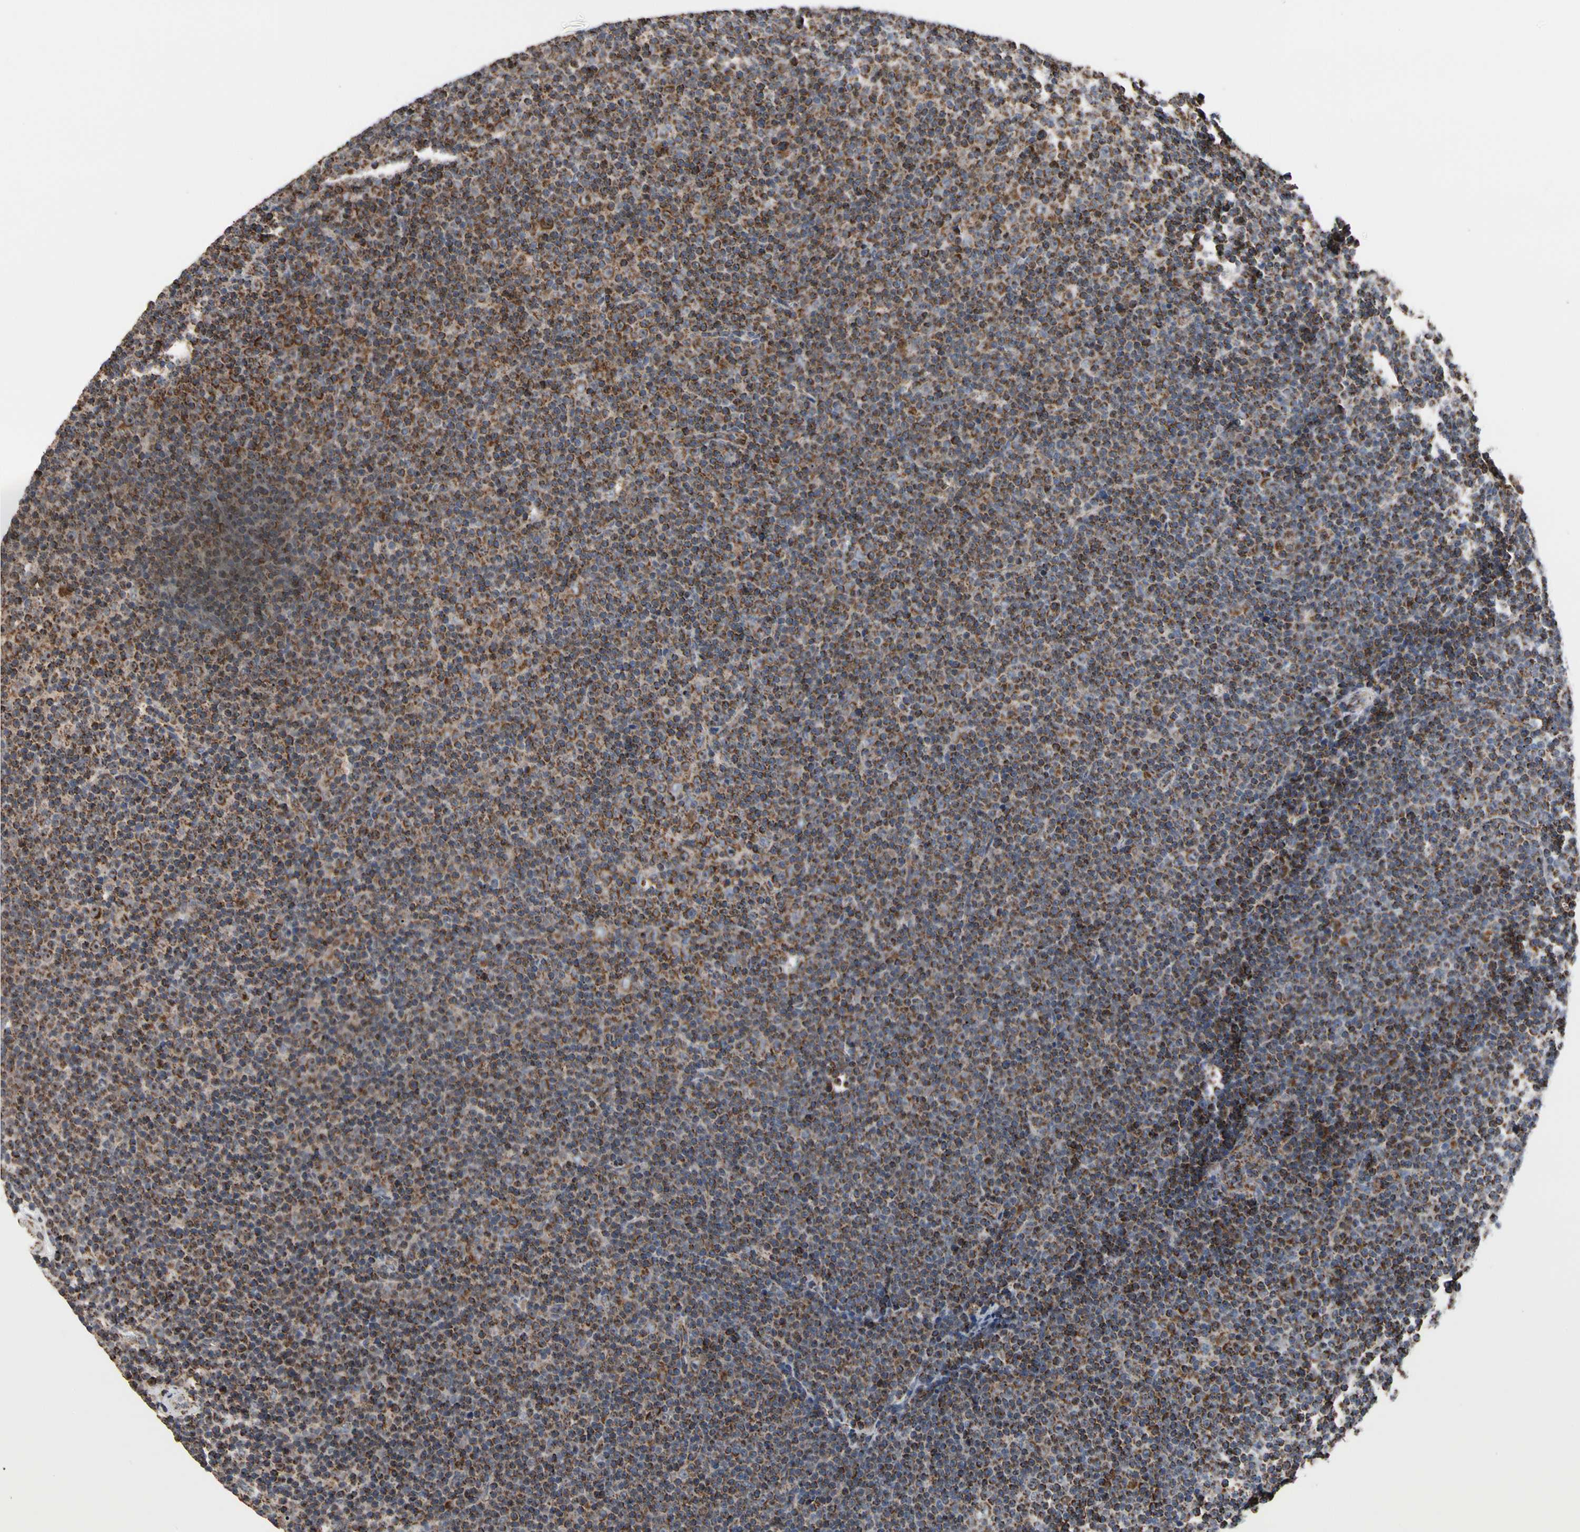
{"staining": {"intensity": "strong", "quantity": ">75%", "location": "cytoplasmic/membranous"}, "tissue": "lymphoma", "cell_type": "Tumor cells", "image_type": "cancer", "snomed": [{"axis": "morphology", "description": "Malignant lymphoma, non-Hodgkin's type, Low grade"}, {"axis": "topography", "description": "Lymph node"}], "caption": "Protein expression by immunohistochemistry (IHC) reveals strong cytoplasmic/membranous staining in about >75% of tumor cells in lymphoma. (Brightfield microscopy of DAB IHC at high magnification).", "gene": "FAM110B", "patient": {"sex": "female", "age": 67}}